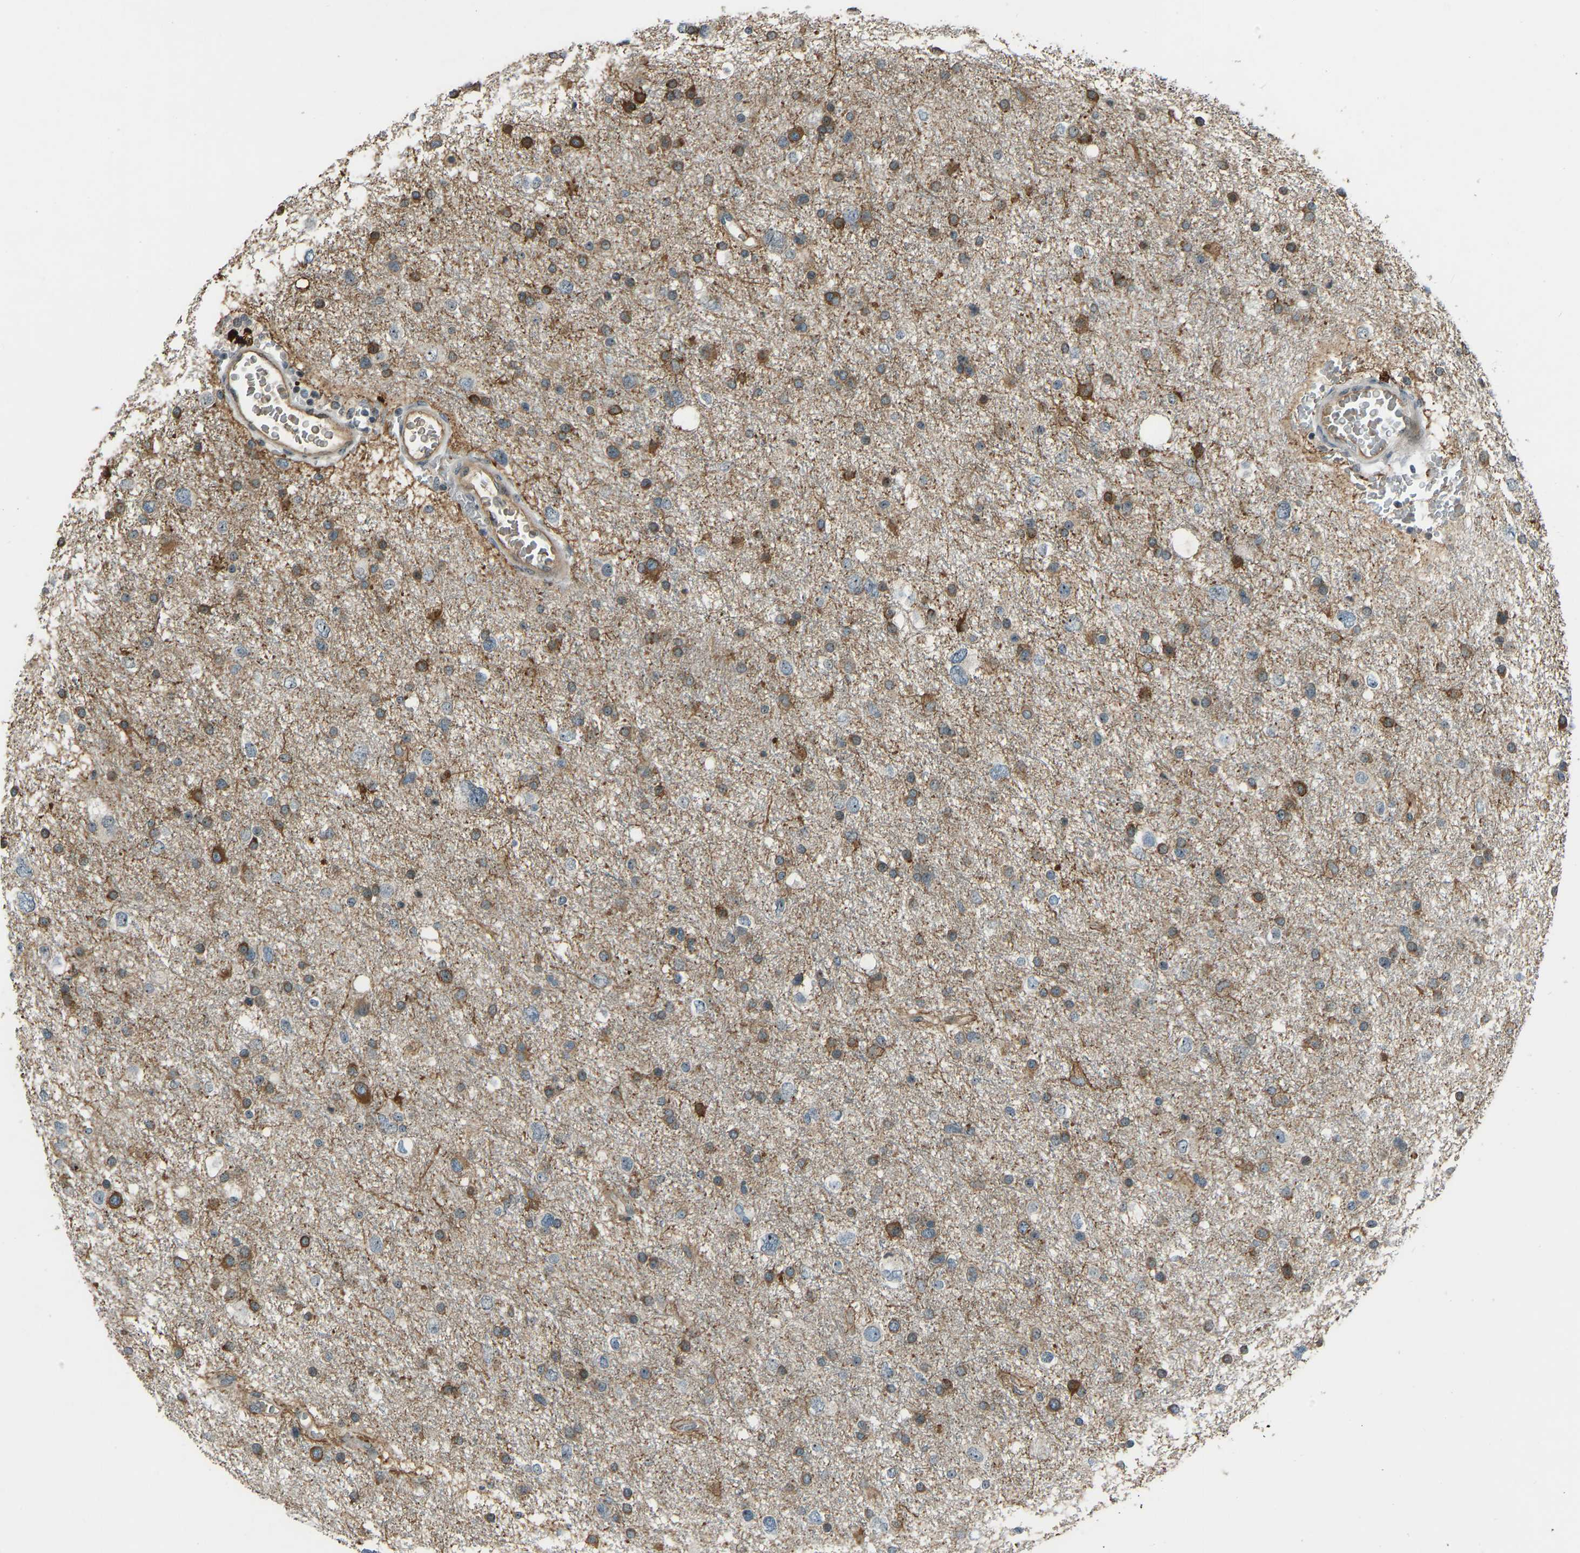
{"staining": {"intensity": "moderate", "quantity": ">75%", "location": "cytoplasmic/membranous"}, "tissue": "glioma", "cell_type": "Tumor cells", "image_type": "cancer", "snomed": [{"axis": "morphology", "description": "Glioma, malignant, Low grade"}, {"axis": "topography", "description": "Brain"}], "caption": "Protein staining of low-grade glioma (malignant) tissue displays moderate cytoplasmic/membranous positivity in approximately >75% of tumor cells.", "gene": "SVOPL", "patient": {"sex": "female", "age": 37}}